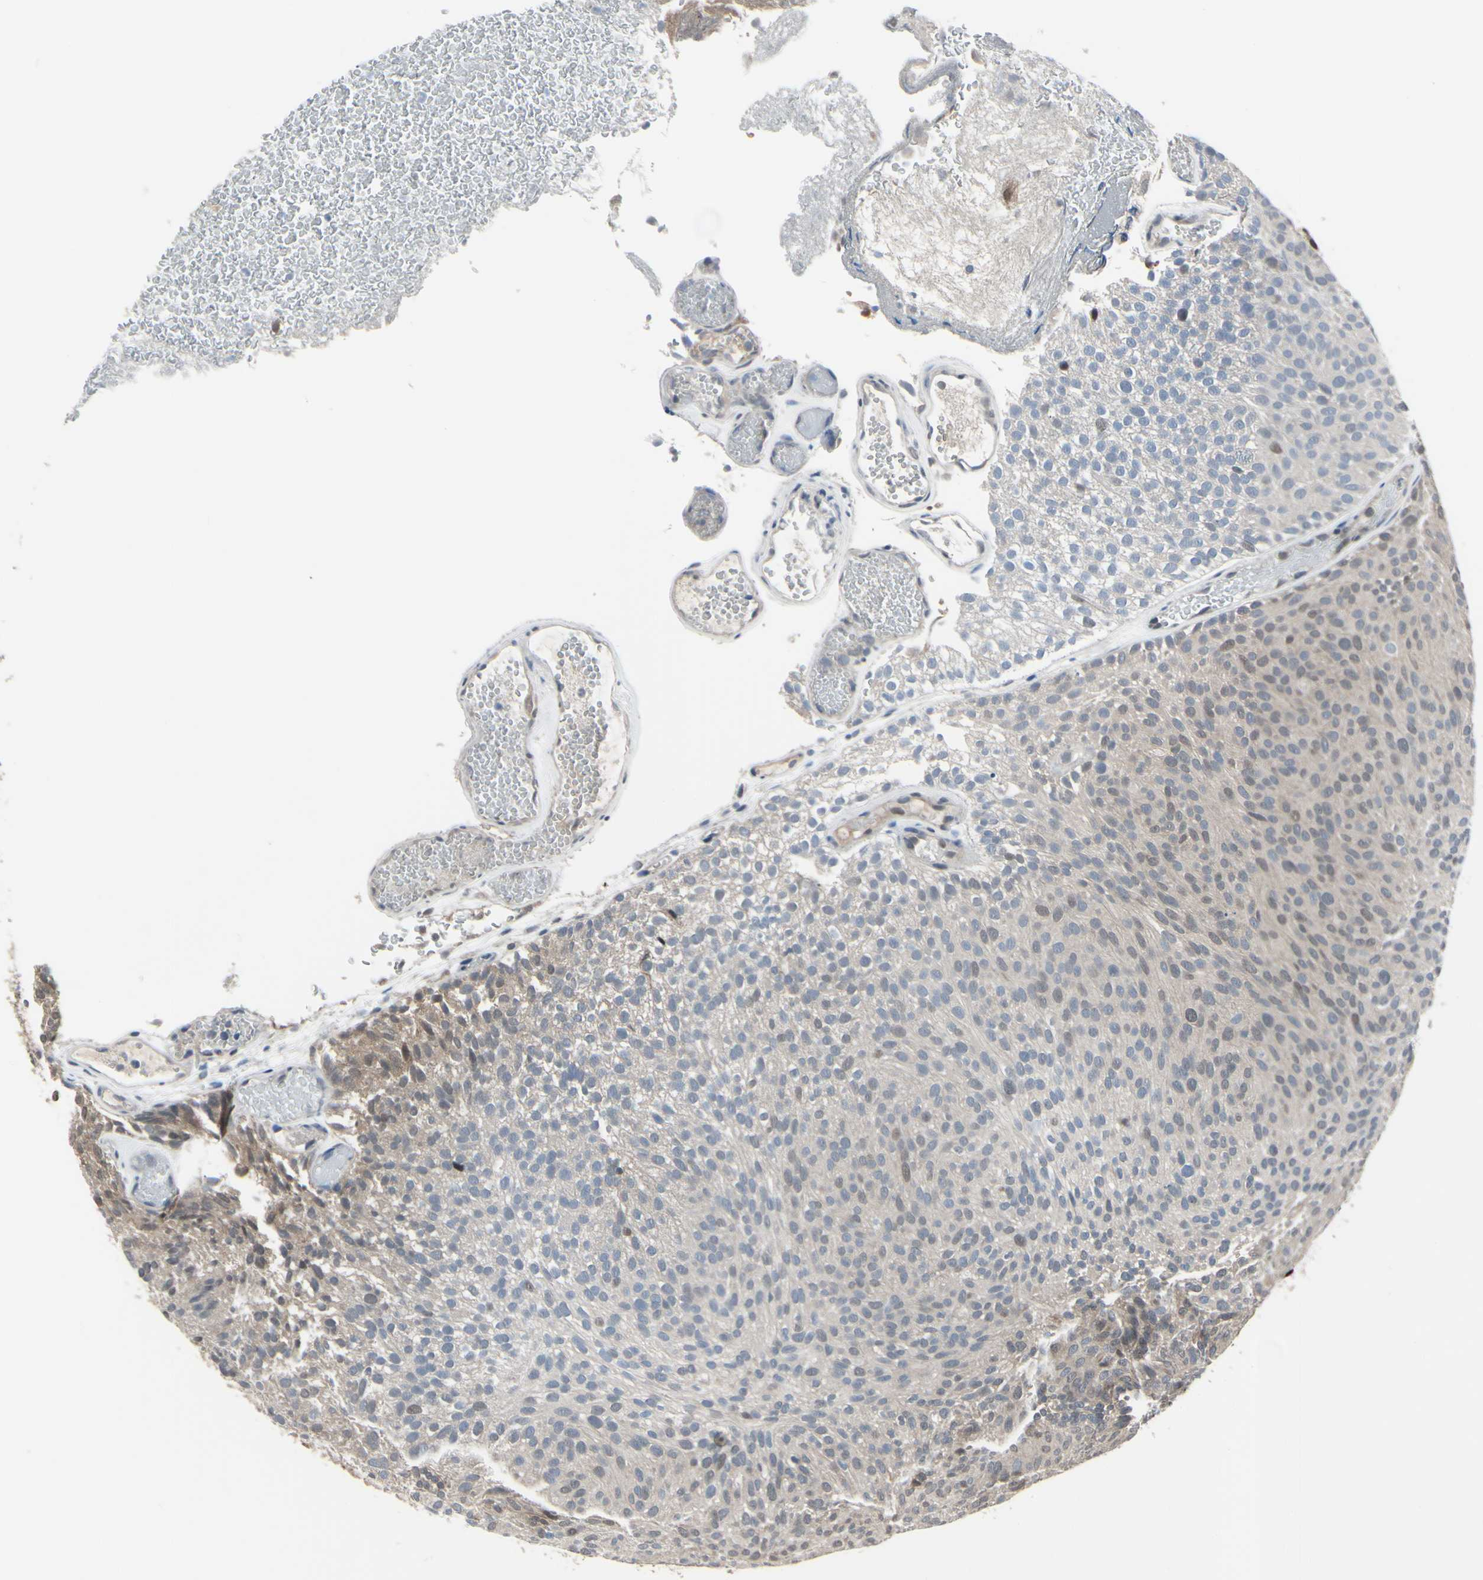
{"staining": {"intensity": "weak", "quantity": ">75%", "location": "cytoplasmic/membranous,nuclear"}, "tissue": "urothelial cancer", "cell_type": "Tumor cells", "image_type": "cancer", "snomed": [{"axis": "morphology", "description": "Urothelial carcinoma, Low grade"}, {"axis": "topography", "description": "Urinary bladder"}], "caption": "Immunohistochemistry (DAB (3,3'-diaminobenzidine)) staining of human low-grade urothelial carcinoma shows weak cytoplasmic/membranous and nuclear protein positivity in about >75% of tumor cells.", "gene": "HSPA4", "patient": {"sex": "male", "age": 78}}